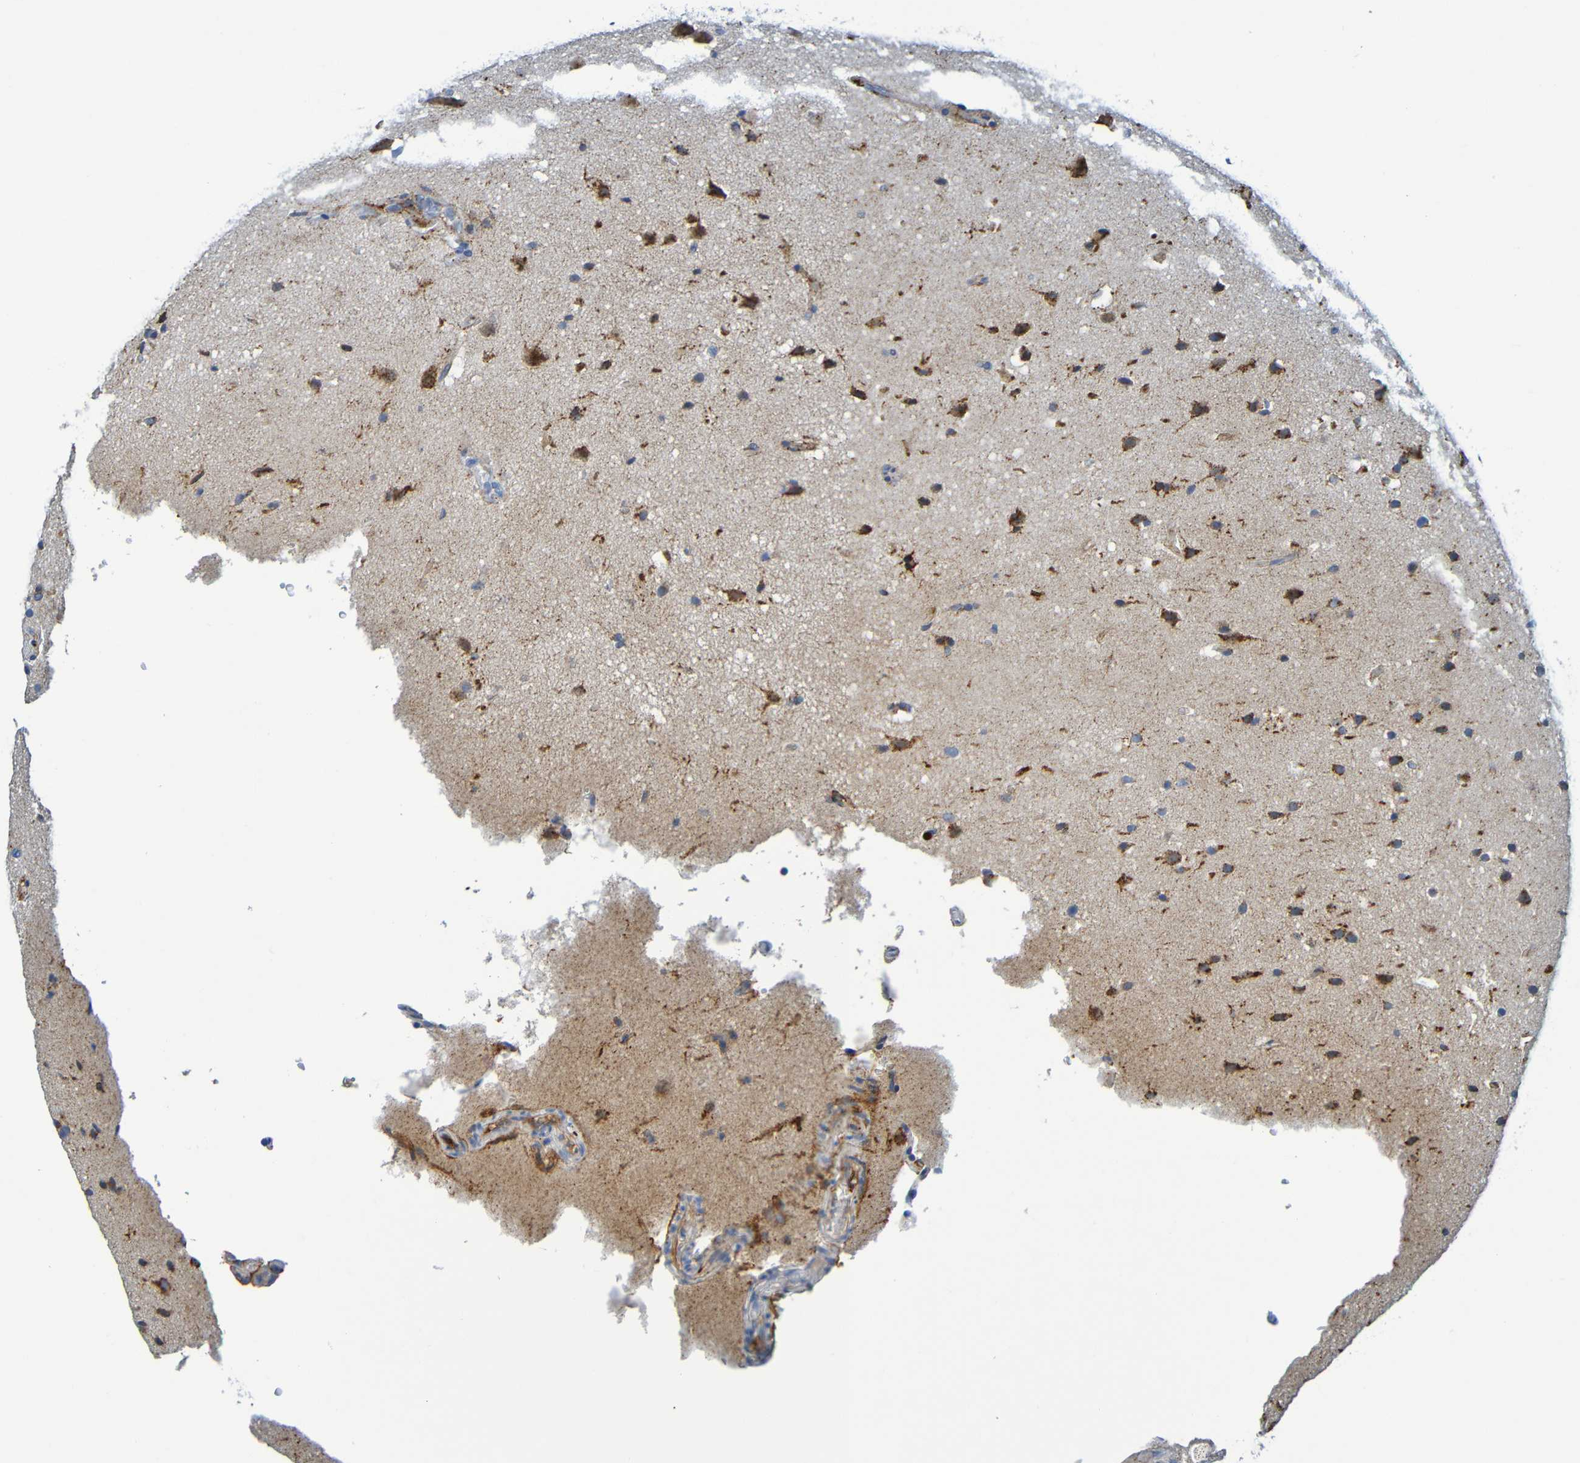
{"staining": {"intensity": "strong", "quantity": ">75%", "location": "cytoplasmic/membranous"}, "tissue": "glioma", "cell_type": "Tumor cells", "image_type": "cancer", "snomed": [{"axis": "morphology", "description": "Glioma, malignant, Low grade"}, {"axis": "topography", "description": "Cerebral cortex"}], "caption": "A high-resolution photomicrograph shows IHC staining of malignant low-grade glioma, which demonstrates strong cytoplasmic/membranous staining in about >75% of tumor cells. (IHC, brightfield microscopy, high magnification).", "gene": "IL10", "patient": {"sex": "female", "age": 47}}